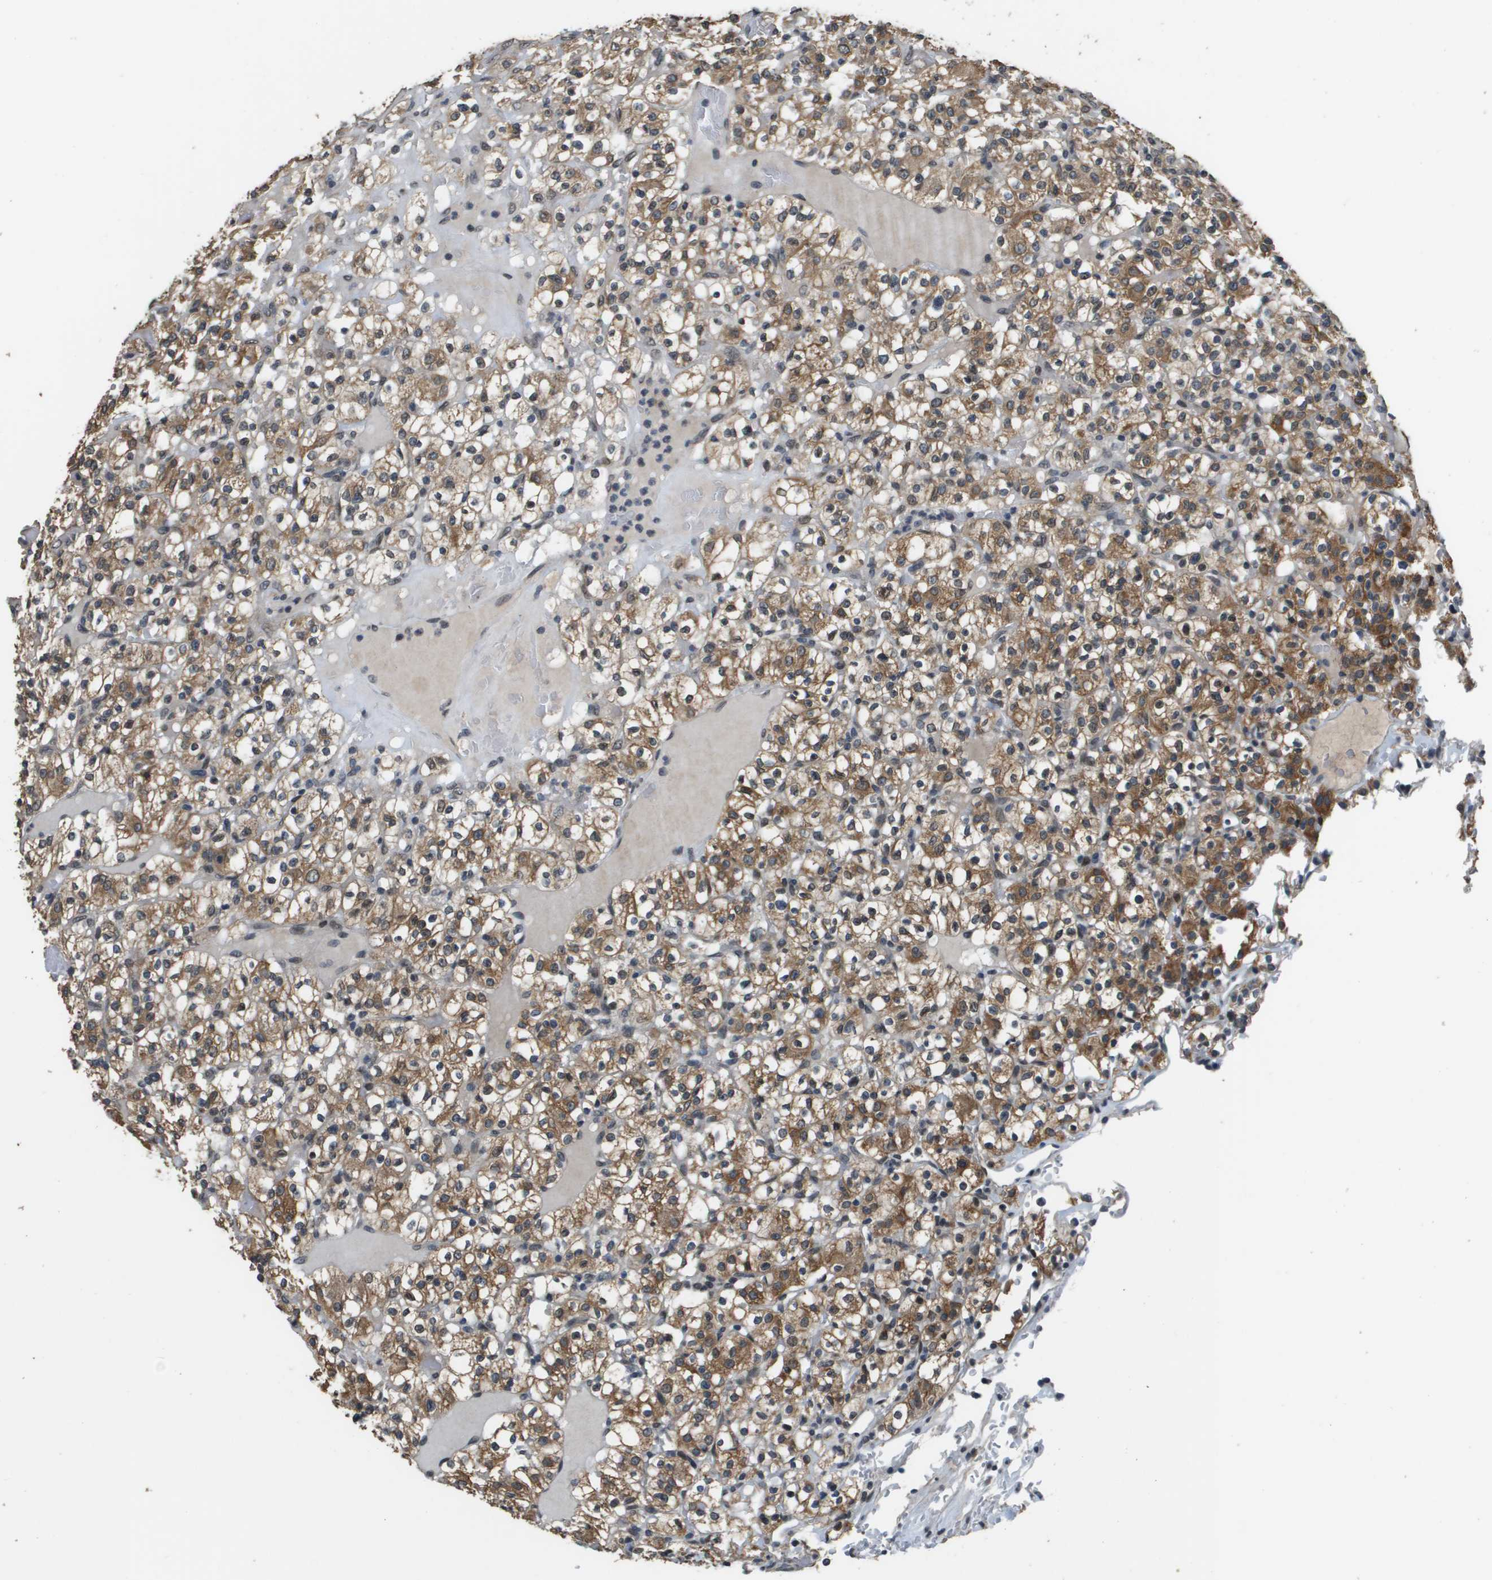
{"staining": {"intensity": "moderate", "quantity": ">75%", "location": "cytoplasmic/membranous"}, "tissue": "renal cancer", "cell_type": "Tumor cells", "image_type": "cancer", "snomed": [{"axis": "morphology", "description": "Normal tissue, NOS"}, {"axis": "morphology", "description": "Adenocarcinoma, NOS"}, {"axis": "topography", "description": "Kidney"}], "caption": "The immunohistochemical stain highlights moderate cytoplasmic/membranous positivity in tumor cells of renal adenocarcinoma tissue. The staining is performed using DAB brown chromogen to label protein expression. The nuclei are counter-stained blue using hematoxylin.", "gene": "FANCC", "patient": {"sex": "female", "age": 72}}